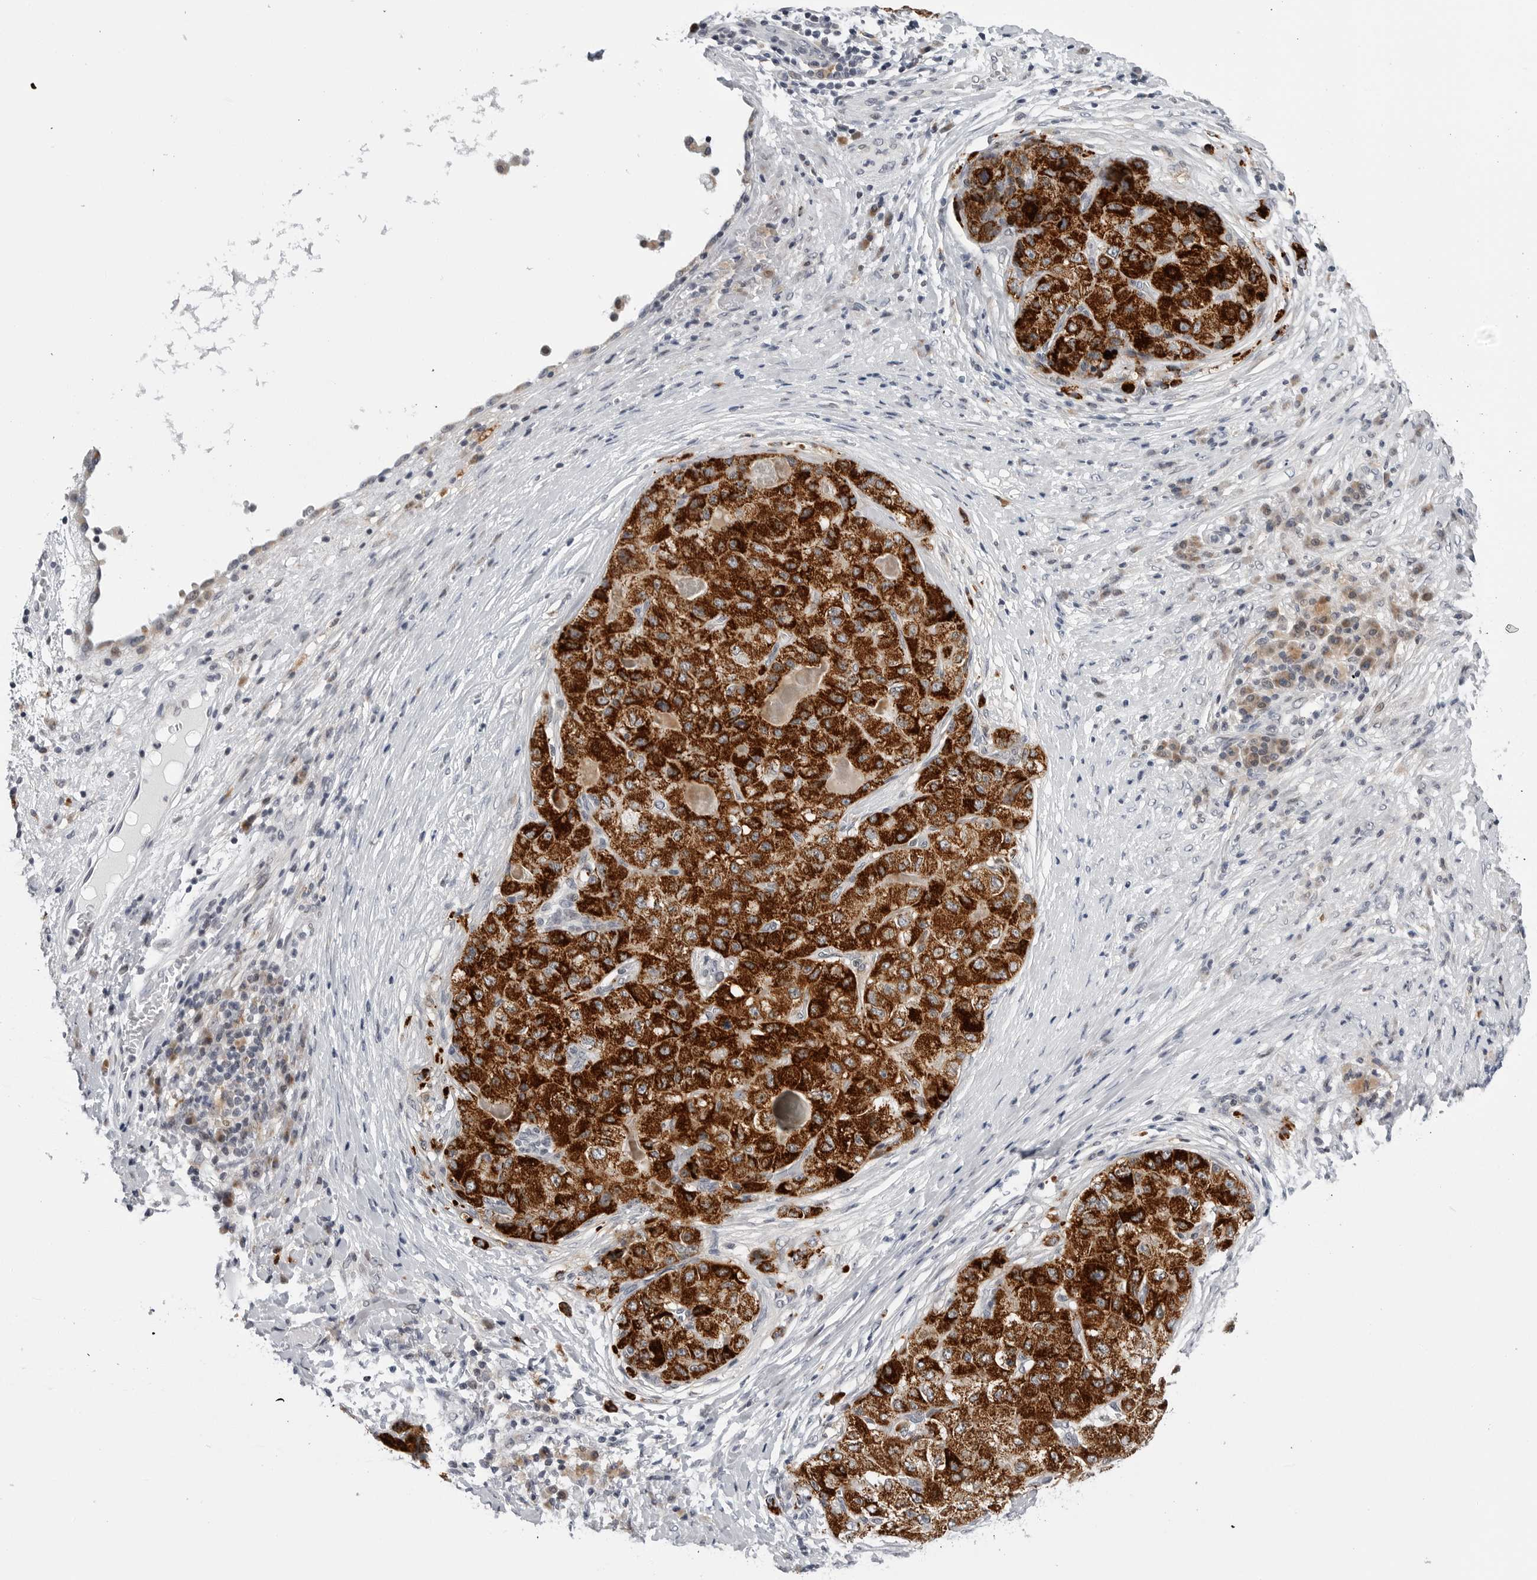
{"staining": {"intensity": "strong", "quantity": ">75%", "location": "cytoplasmic/membranous"}, "tissue": "liver cancer", "cell_type": "Tumor cells", "image_type": "cancer", "snomed": [{"axis": "morphology", "description": "Carcinoma, Hepatocellular, NOS"}, {"axis": "topography", "description": "Liver"}], "caption": "Human liver hepatocellular carcinoma stained for a protein (brown) shows strong cytoplasmic/membranous positive positivity in about >75% of tumor cells.", "gene": "CDK20", "patient": {"sex": "male", "age": 80}}